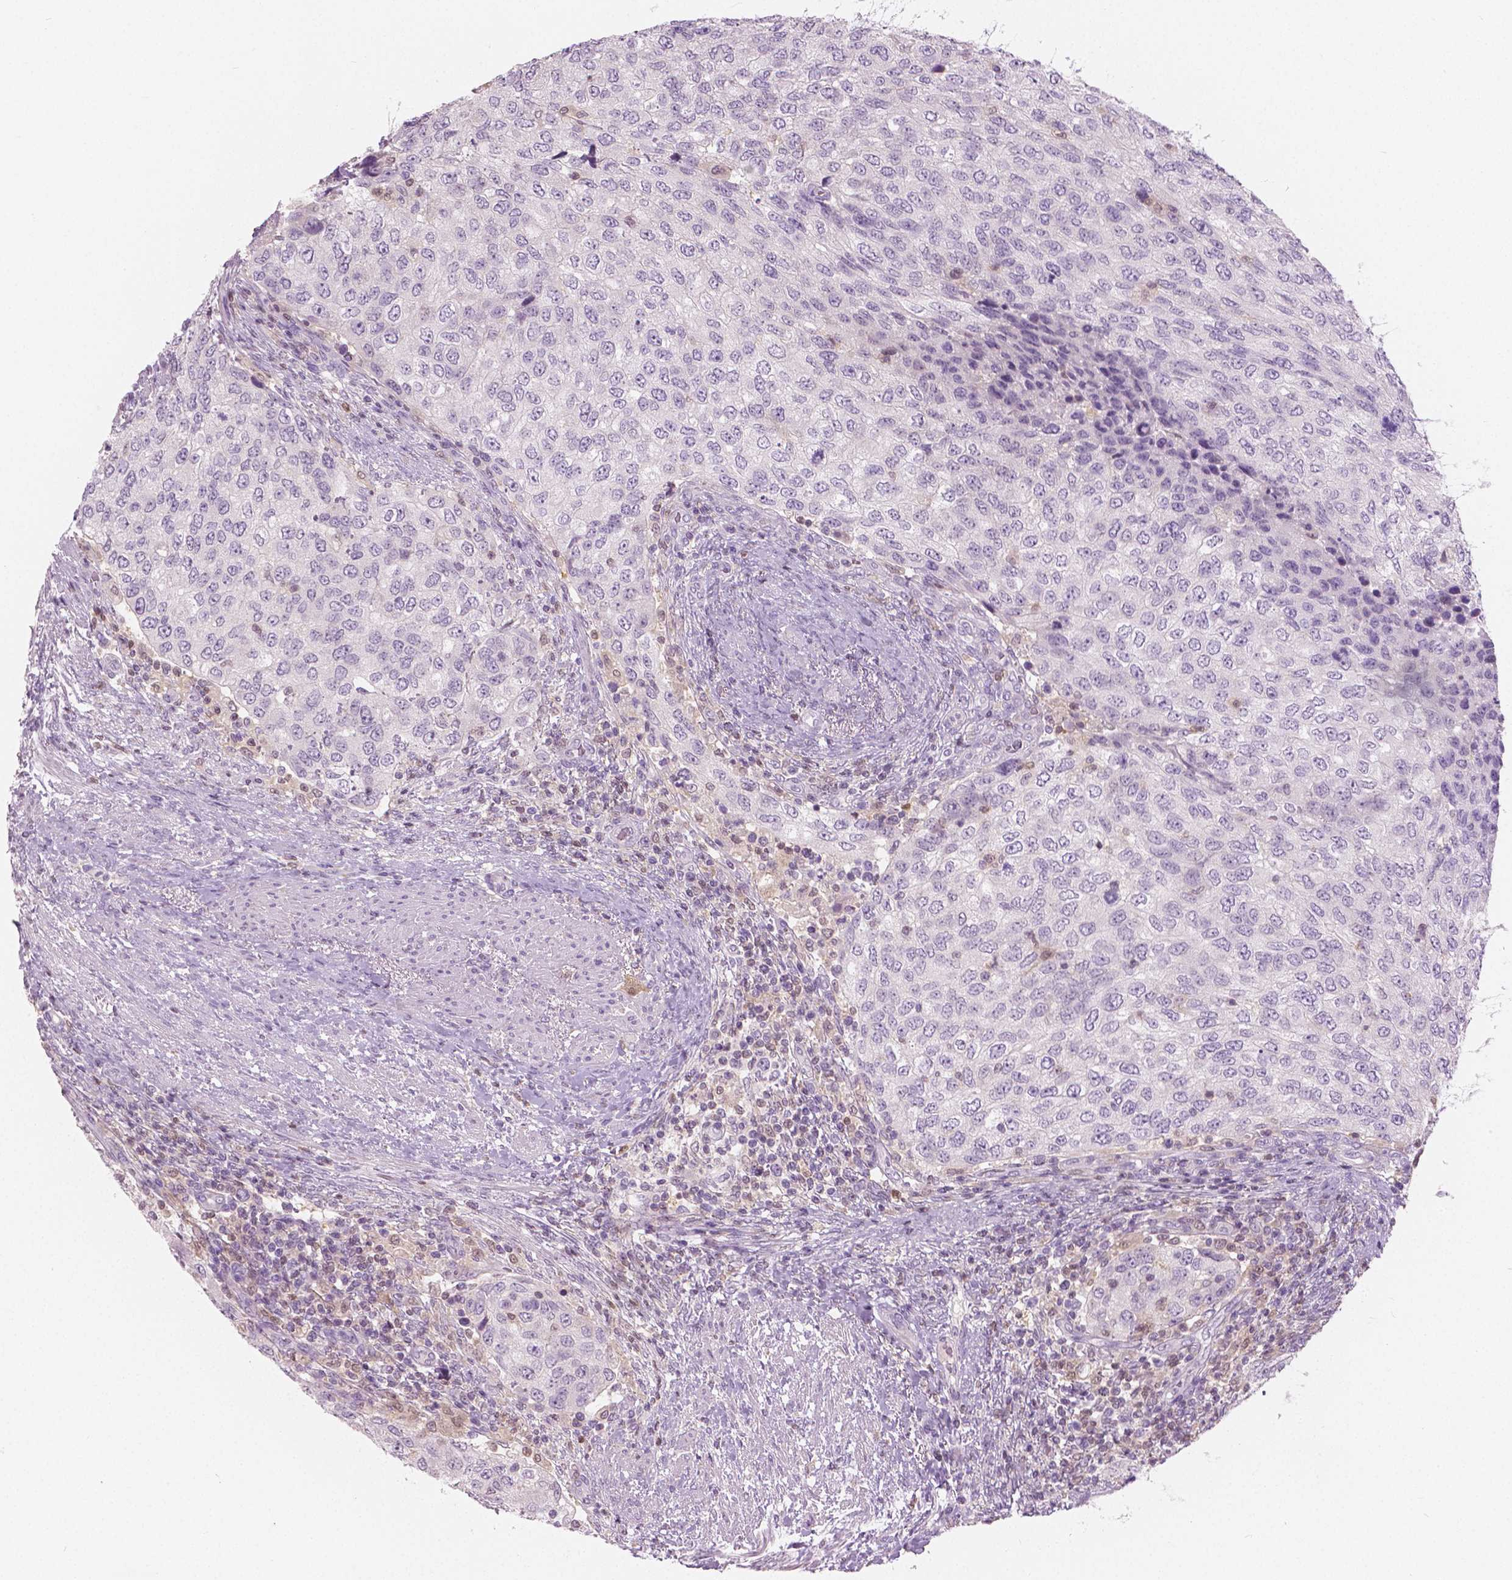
{"staining": {"intensity": "negative", "quantity": "none", "location": "none"}, "tissue": "urothelial cancer", "cell_type": "Tumor cells", "image_type": "cancer", "snomed": [{"axis": "morphology", "description": "Urothelial carcinoma, High grade"}, {"axis": "topography", "description": "Urinary bladder"}], "caption": "Immunohistochemistry (IHC) micrograph of human urothelial cancer stained for a protein (brown), which demonstrates no positivity in tumor cells. (DAB immunohistochemistry (IHC) with hematoxylin counter stain).", "gene": "GALM", "patient": {"sex": "female", "age": 78}}